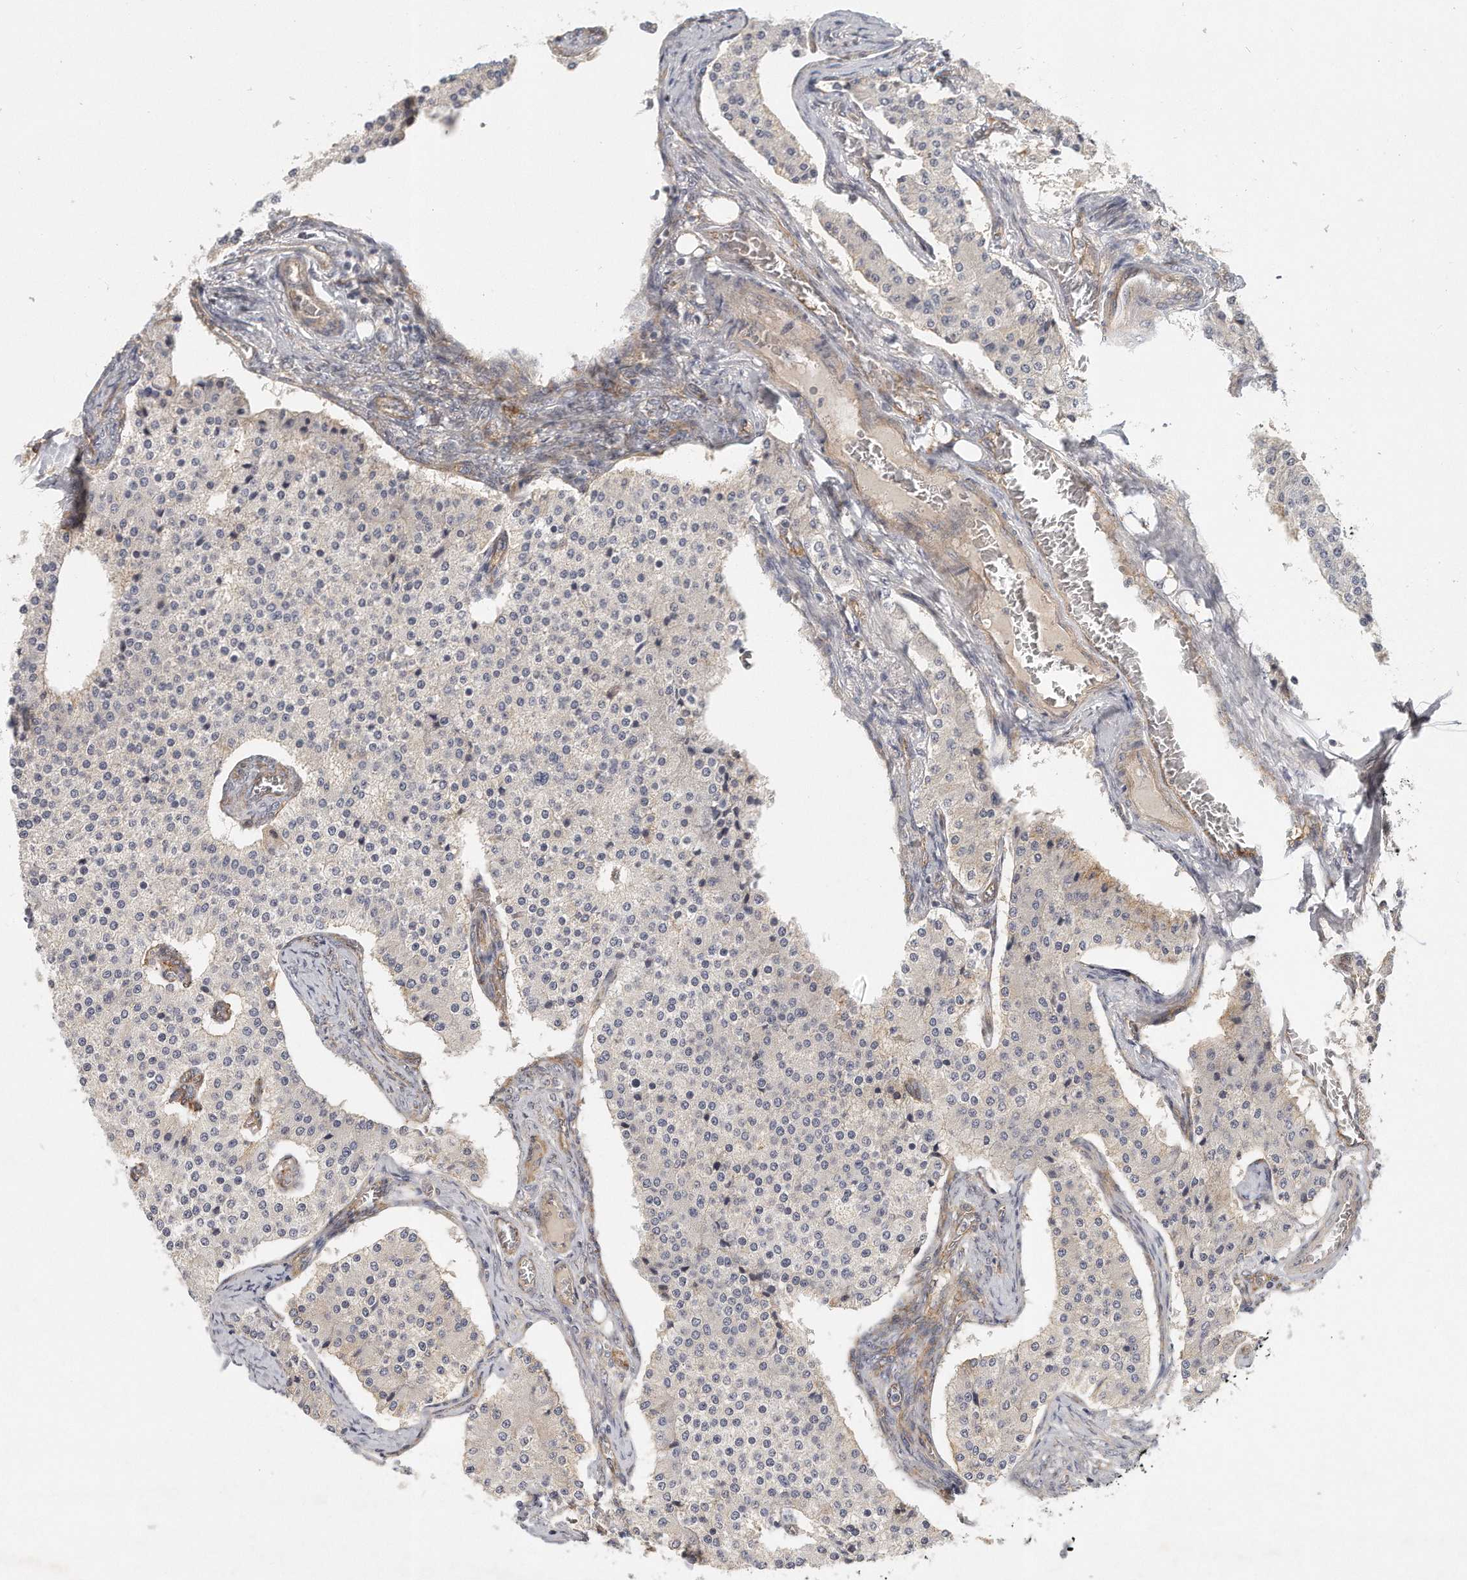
{"staining": {"intensity": "negative", "quantity": "none", "location": "none"}, "tissue": "carcinoid", "cell_type": "Tumor cells", "image_type": "cancer", "snomed": [{"axis": "morphology", "description": "Carcinoid, malignant, NOS"}, {"axis": "topography", "description": "Colon"}], "caption": "This photomicrograph is of carcinoid (malignant) stained with immunohistochemistry (IHC) to label a protein in brown with the nuclei are counter-stained blue. There is no positivity in tumor cells.", "gene": "MTERF4", "patient": {"sex": "female", "age": 52}}